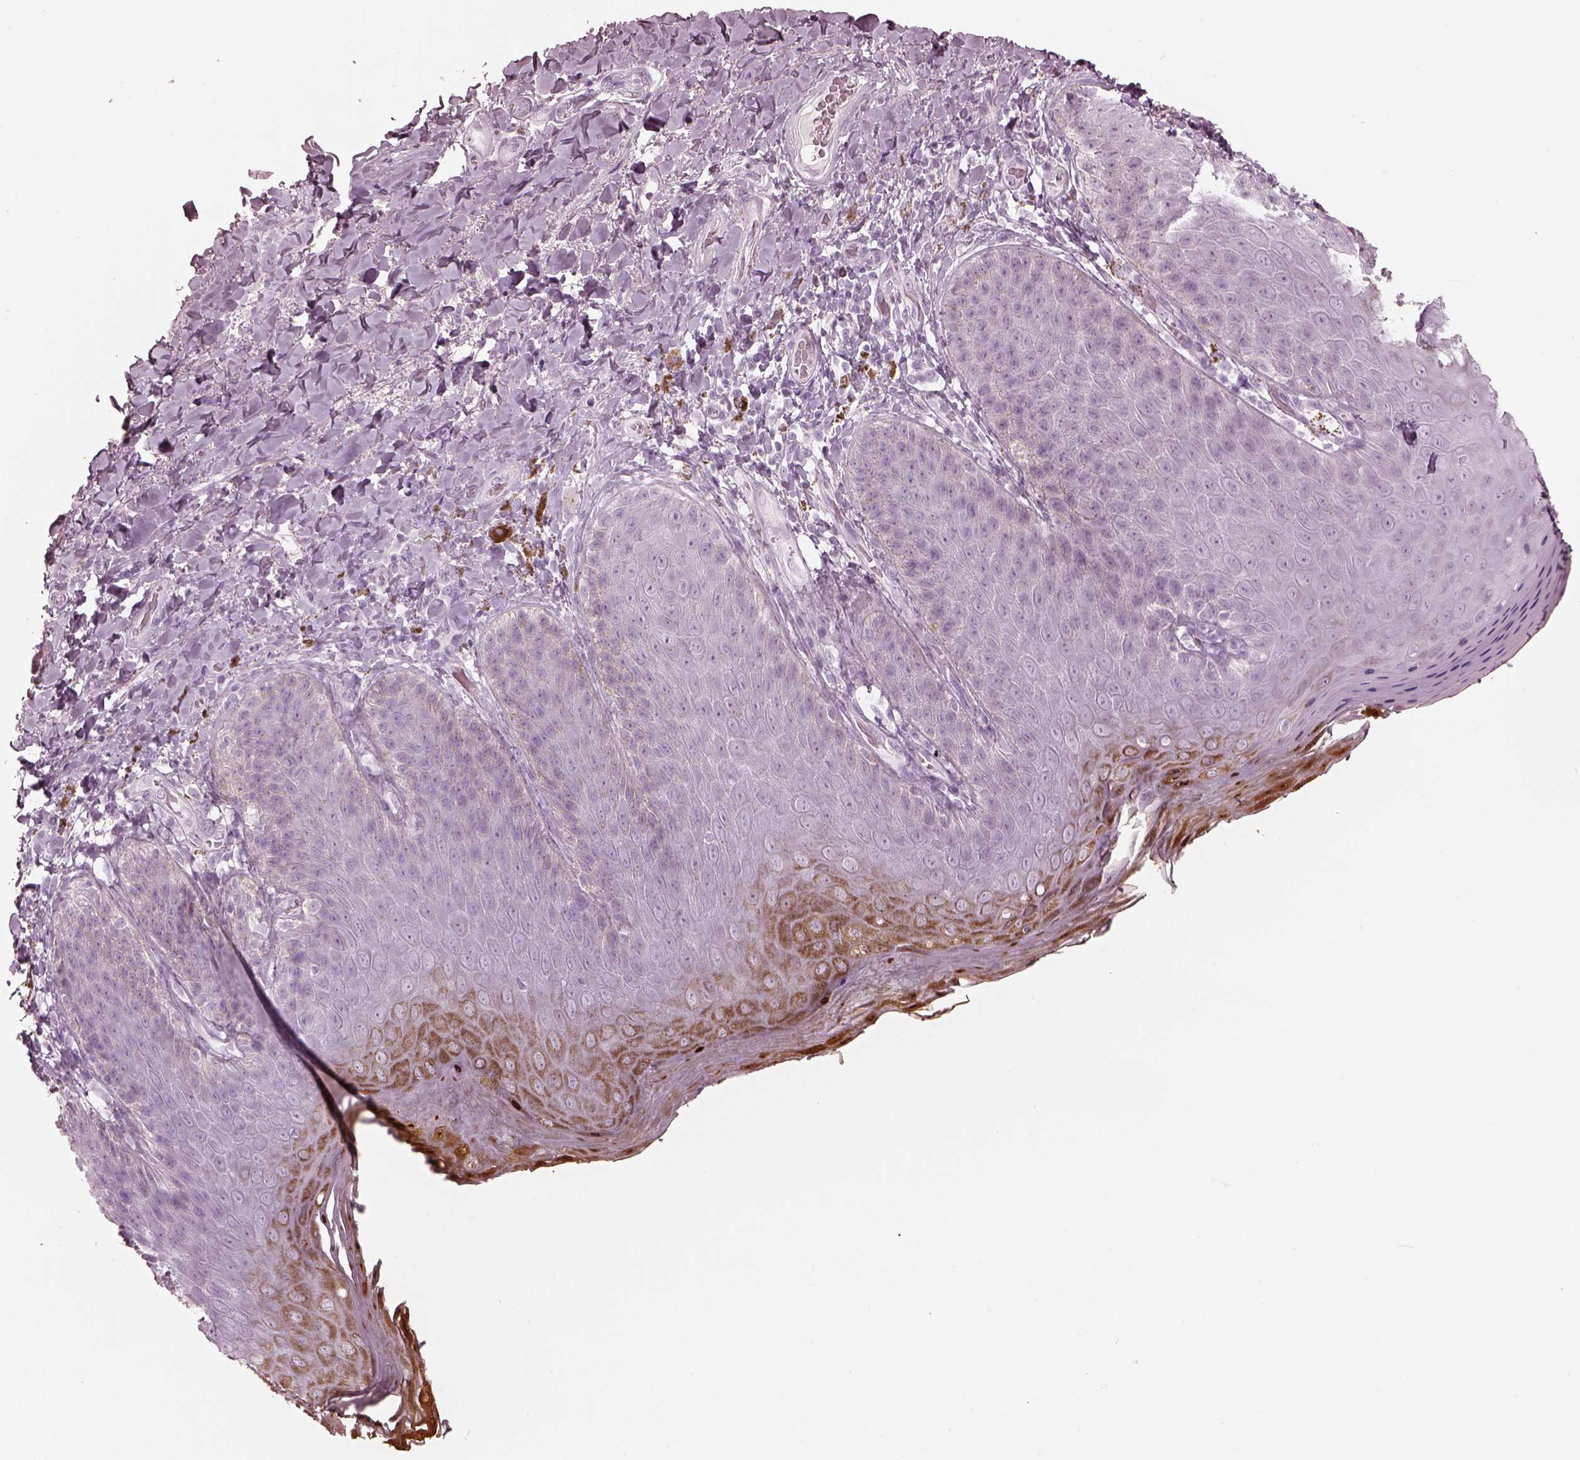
{"staining": {"intensity": "moderate", "quantity": "<25%", "location": "cytoplasmic/membranous"}, "tissue": "skin", "cell_type": "Epidermal cells", "image_type": "normal", "snomed": [{"axis": "morphology", "description": "Normal tissue, NOS"}, {"axis": "topography", "description": "Anal"}], "caption": "Immunohistochemical staining of normal skin shows low levels of moderate cytoplasmic/membranous staining in about <25% of epidermal cells.", "gene": "RSPH9", "patient": {"sex": "male", "age": 53}}